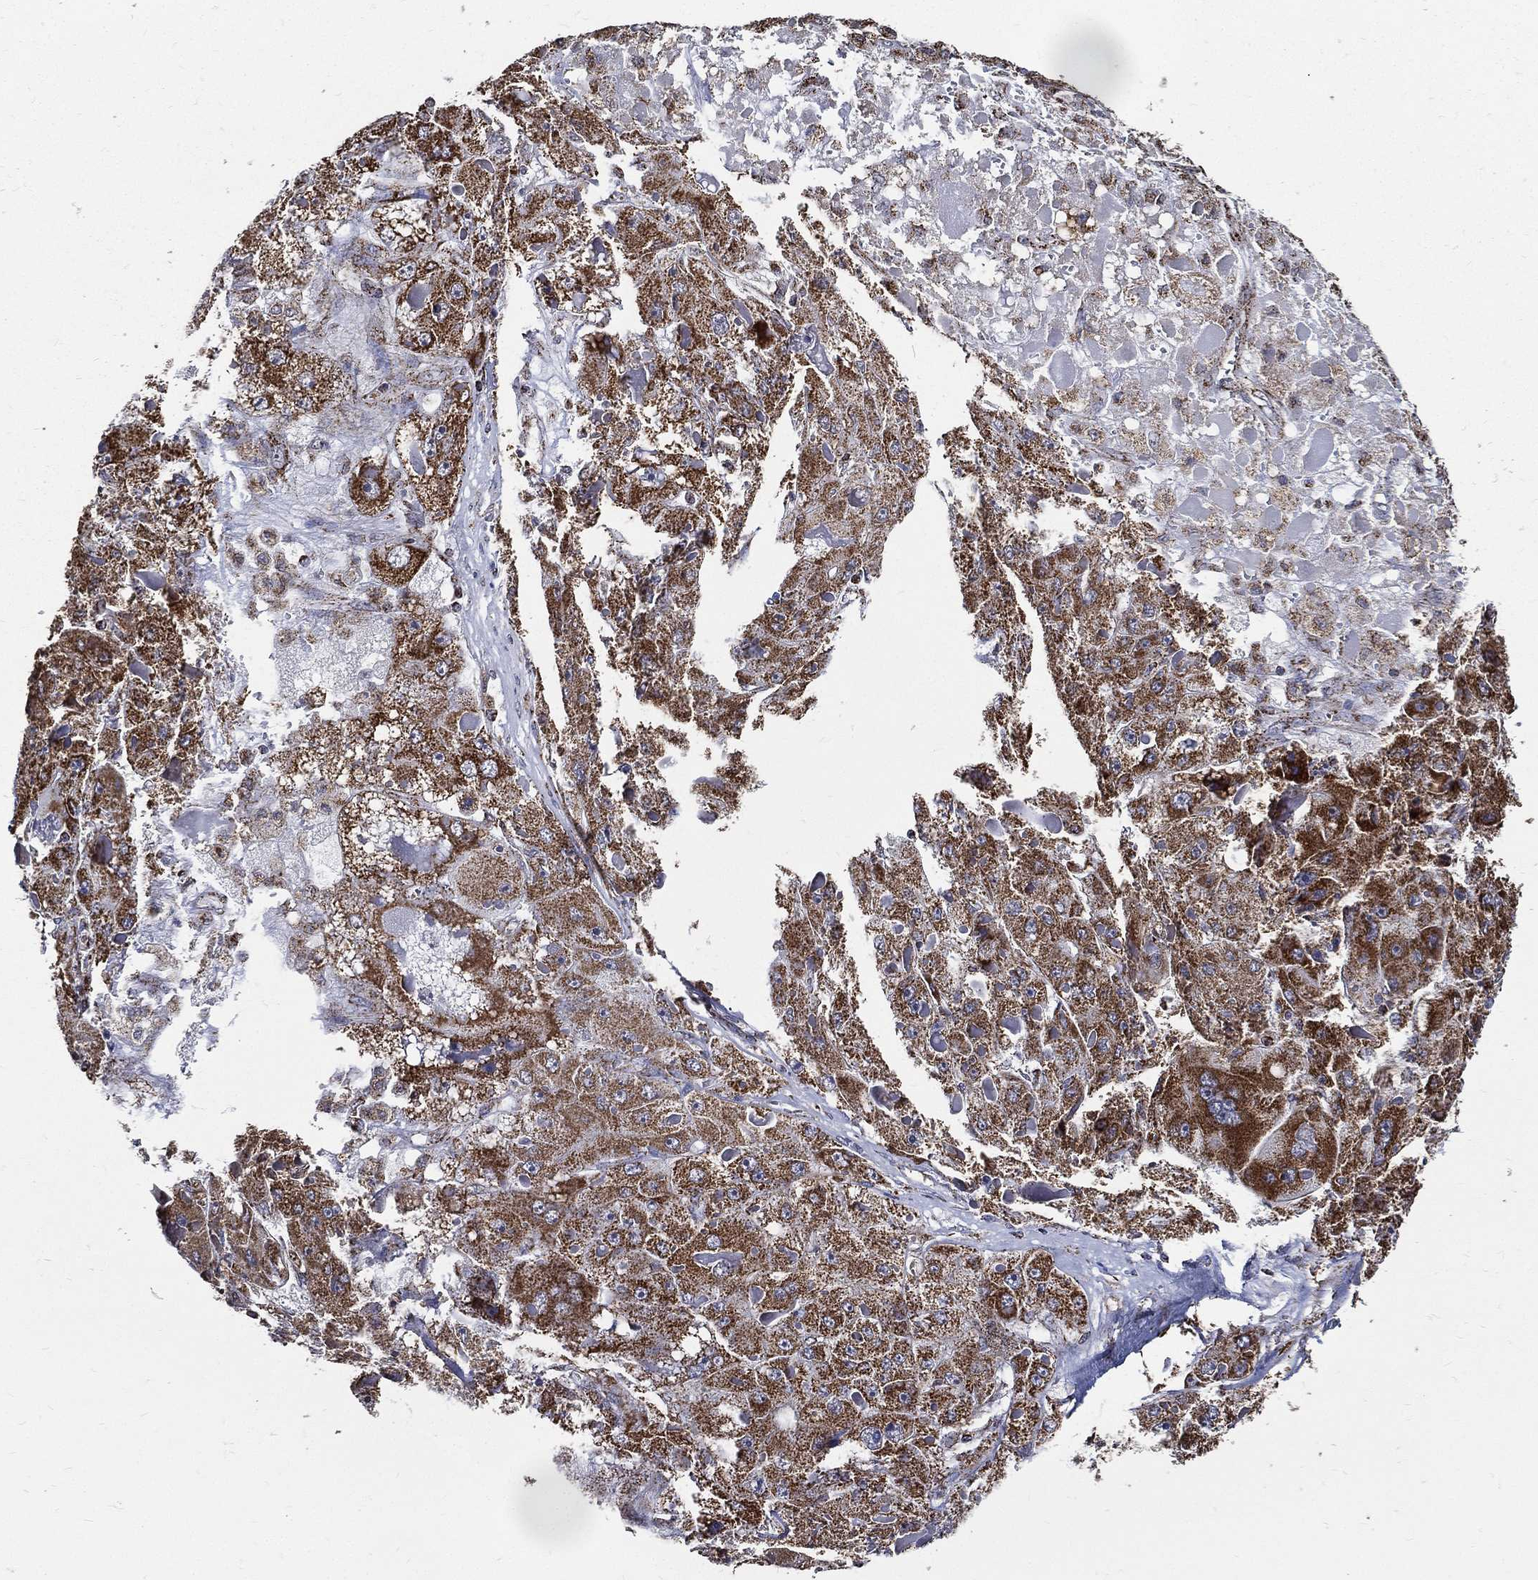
{"staining": {"intensity": "strong", "quantity": ">75%", "location": "cytoplasmic/membranous"}, "tissue": "liver cancer", "cell_type": "Tumor cells", "image_type": "cancer", "snomed": [{"axis": "morphology", "description": "Carcinoma, Hepatocellular, NOS"}, {"axis": "topography", "description": "Liver"}], "caption": "A high amount of strong cytoplasmic/membranous expression is seen in approximately >75% of tumor cells in liver hepatocellular carcinoma tissue.", "gene": "NDUFAB1", "patient": {"sex": "female", "age": 73}}